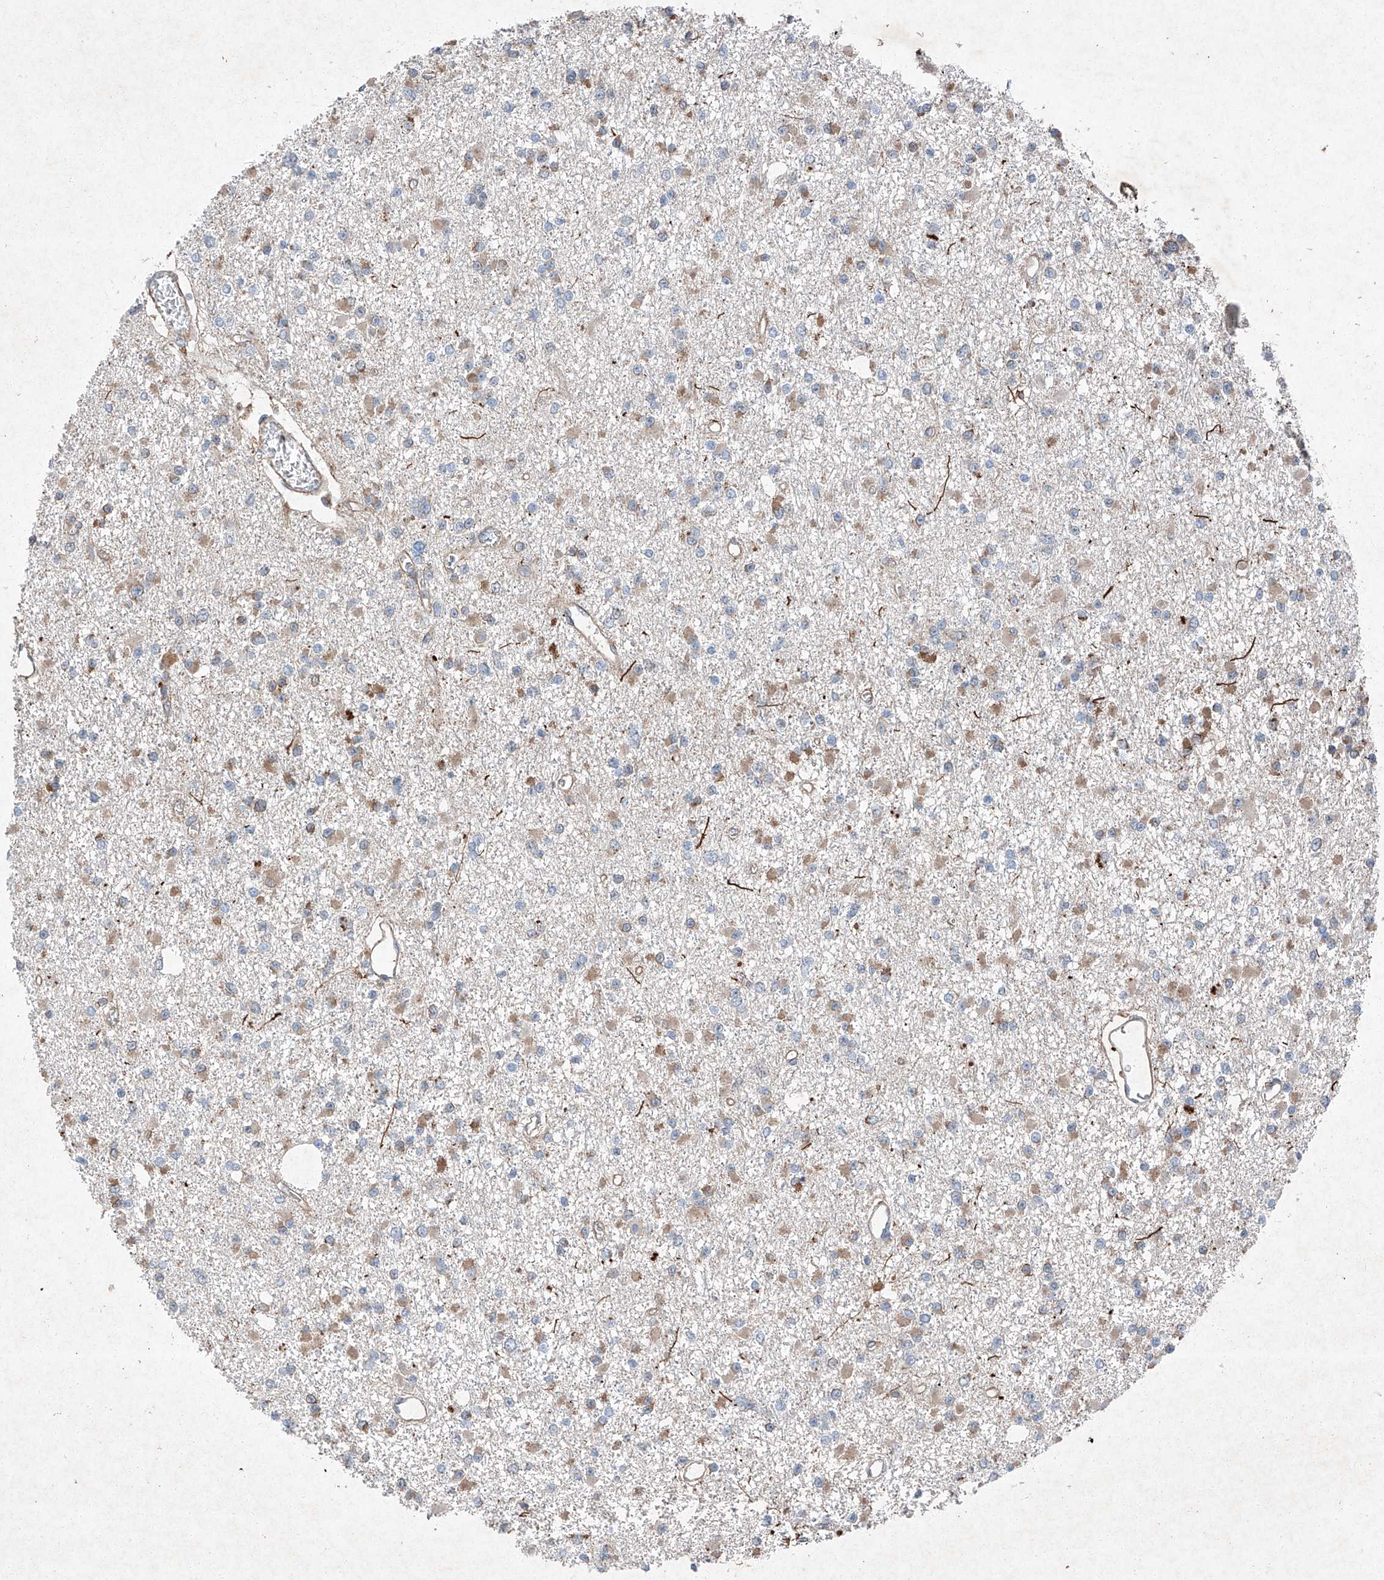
{"staining": {"intensity": "negative", "quantity": "none", "location": "none"}, "tissue": "glioma", "cell_type": "Tumor cells", "image_type": "cancer", "snomed": [{"axis": "morphology", "description": "Glioma, malignant, Low grade"}, {"axis": "topography", "description": "Brain"}], "caption": "Tumor cells show no significant protein expression in glioma. The staining was performed using DAB to visualize the protein expression in brown, while the nuclei were stained in blue with hematoxylin (Magnification: 20x).", "gene": "RUSC1", "patient": {"sex": "female", "age": 22}}